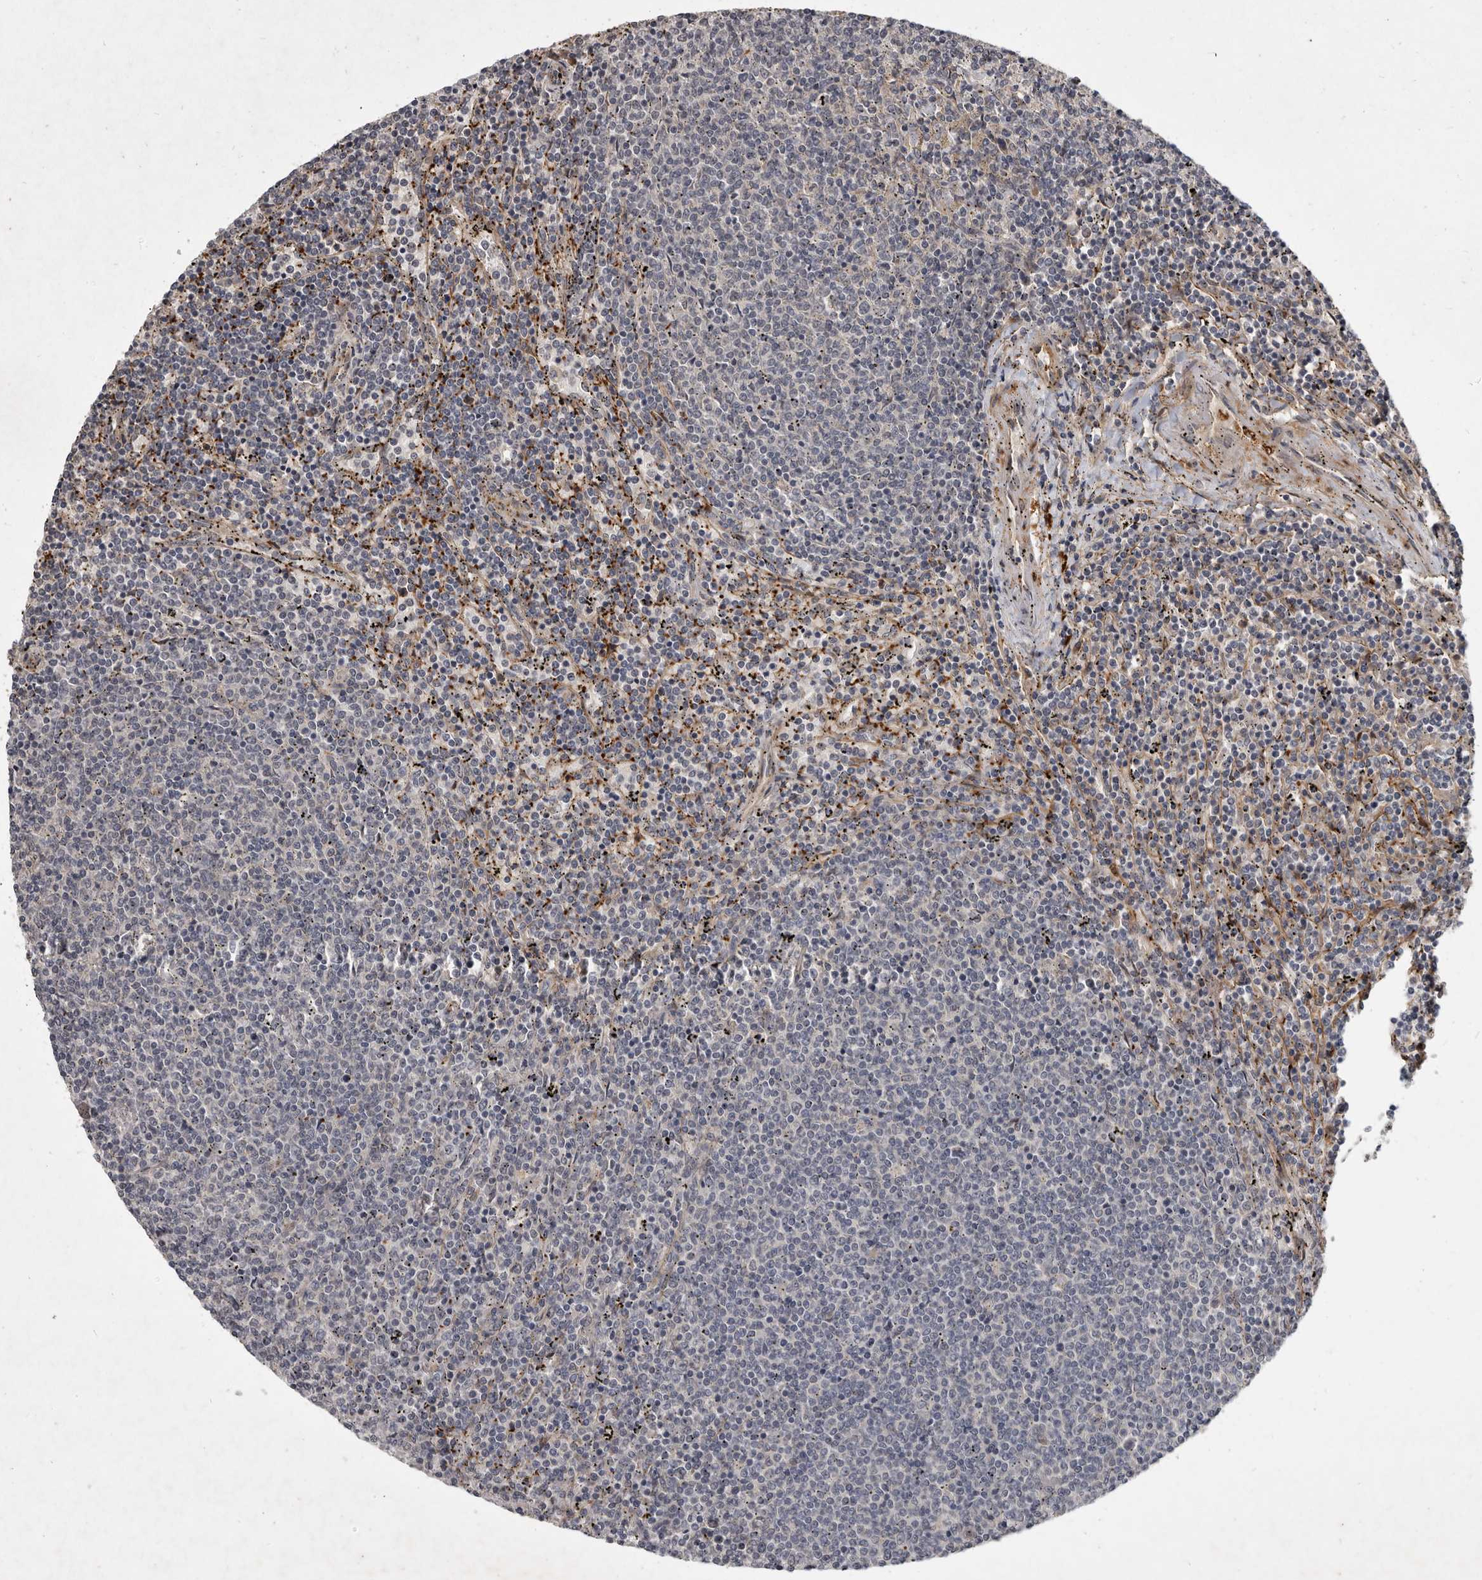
{"staining": {"intensity": "negative", "quantity": "none", "location": "none"}, "tissue": "lymphoma", "cell_type": "Tumor cells", "image_type": "cancer", "snomed": [{"axis": "morphology", "description": "Malignant lymphoma, non-Hodgkin's type, Low grade"}, {"axis": "topography", "description": "Spleen"}], "caption": "A high-resolution histopathology image shows immunohistochemistry staining of malignant lymphoma, non-Hodgkin's type (low-grade), which reveals no significant staining in tumor cells.", "gene": "DNAJC28", "patient": {"sex": "female", "age": 50}}